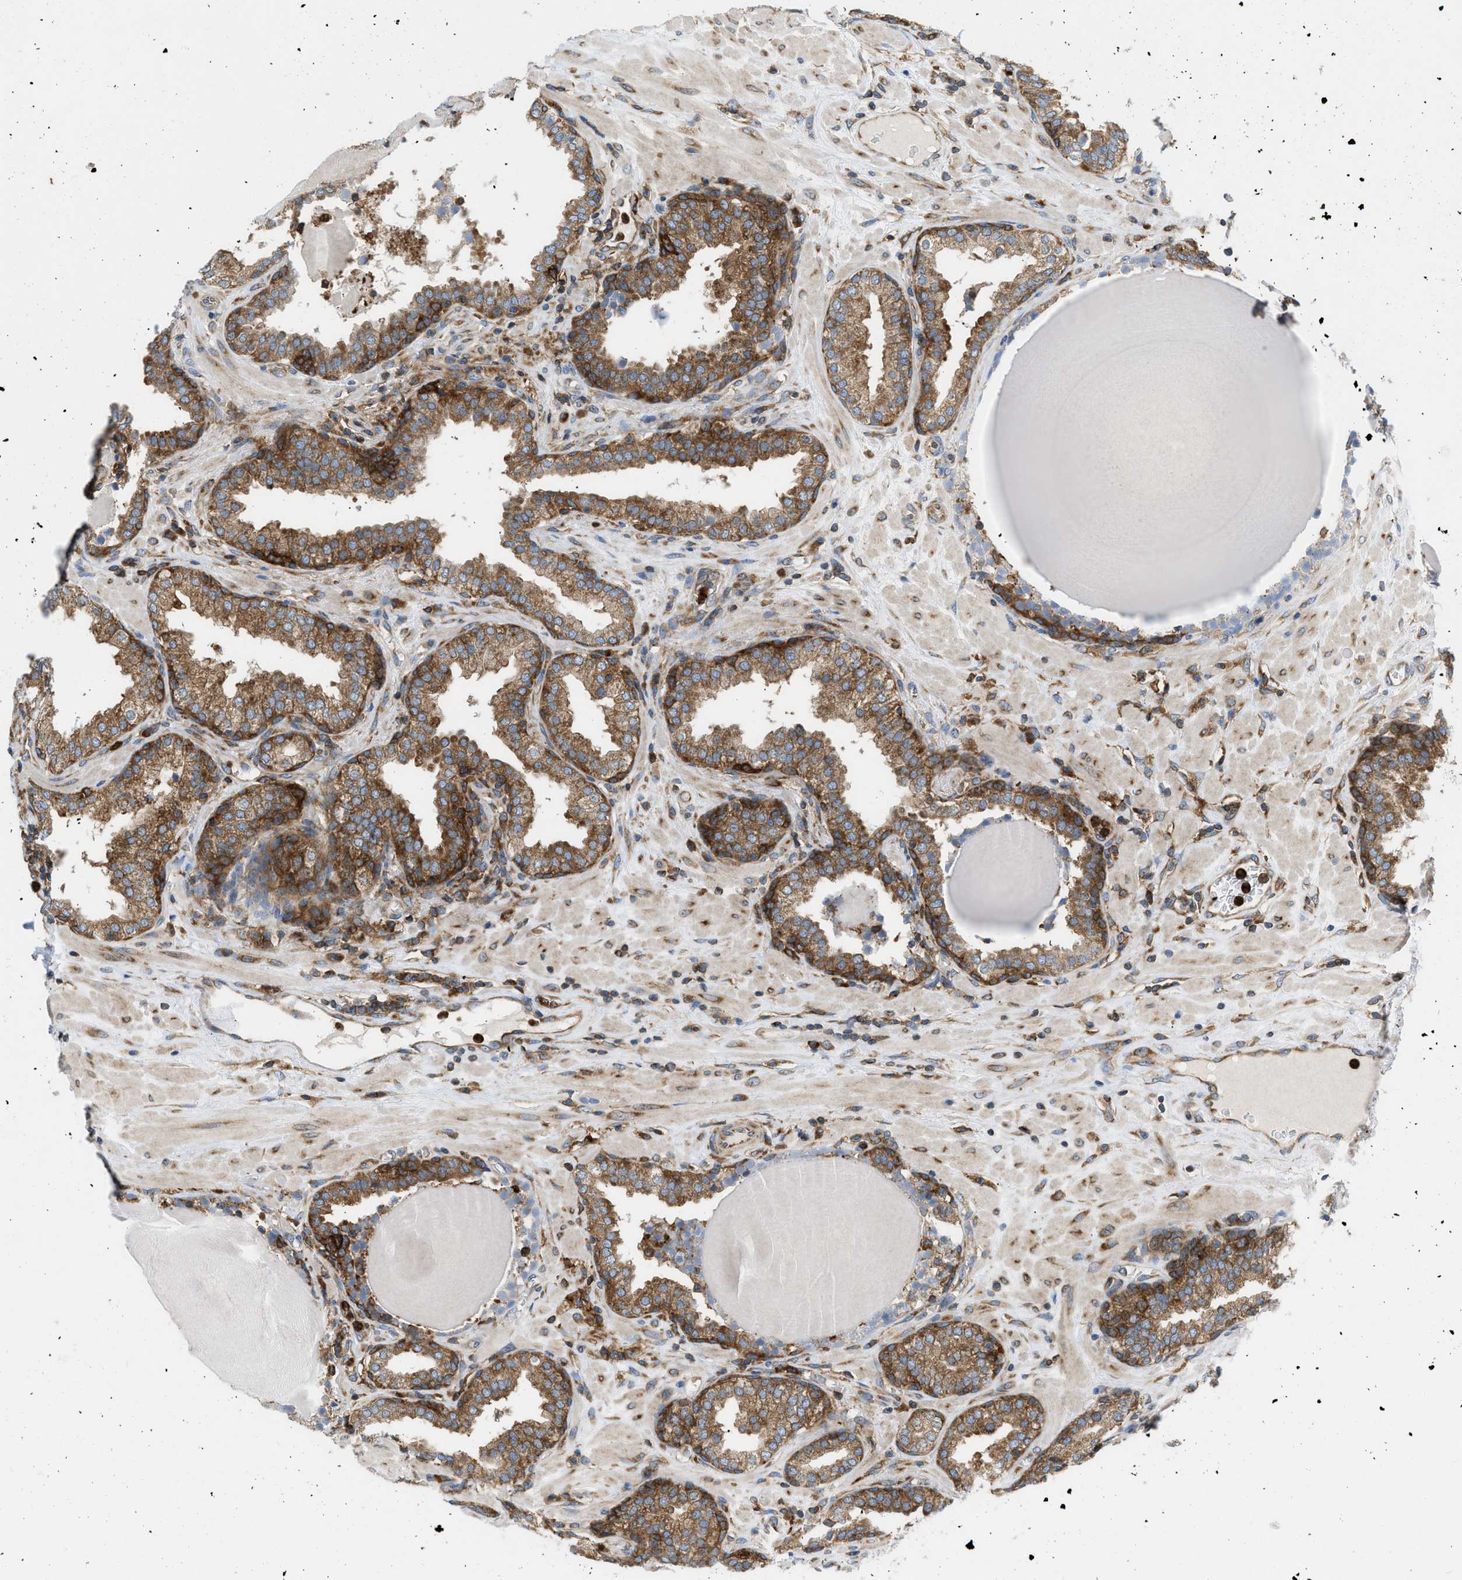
{"staining": {"intensity": "strong", "quantity": ">75%", "location": "cytoplasmic/membranous"}, "tissue": "prostate", "cell_type": "Glandular cells", "image_type": "normal", "snomed": [{"axis": "morphology", "description": "Normal tissue, NOS"}, {"axis": "topography", "description": "Prostate"}], "caption": "A high amount of strong cytoplasmic/membranous staining is seen in about >75% of glandular cells in benign prostate. (brown staining indicates protein expression, while blue staining denotes nuclei).", "gene": "GPAT4", "patient": {"sex": "male", "age": 51}}